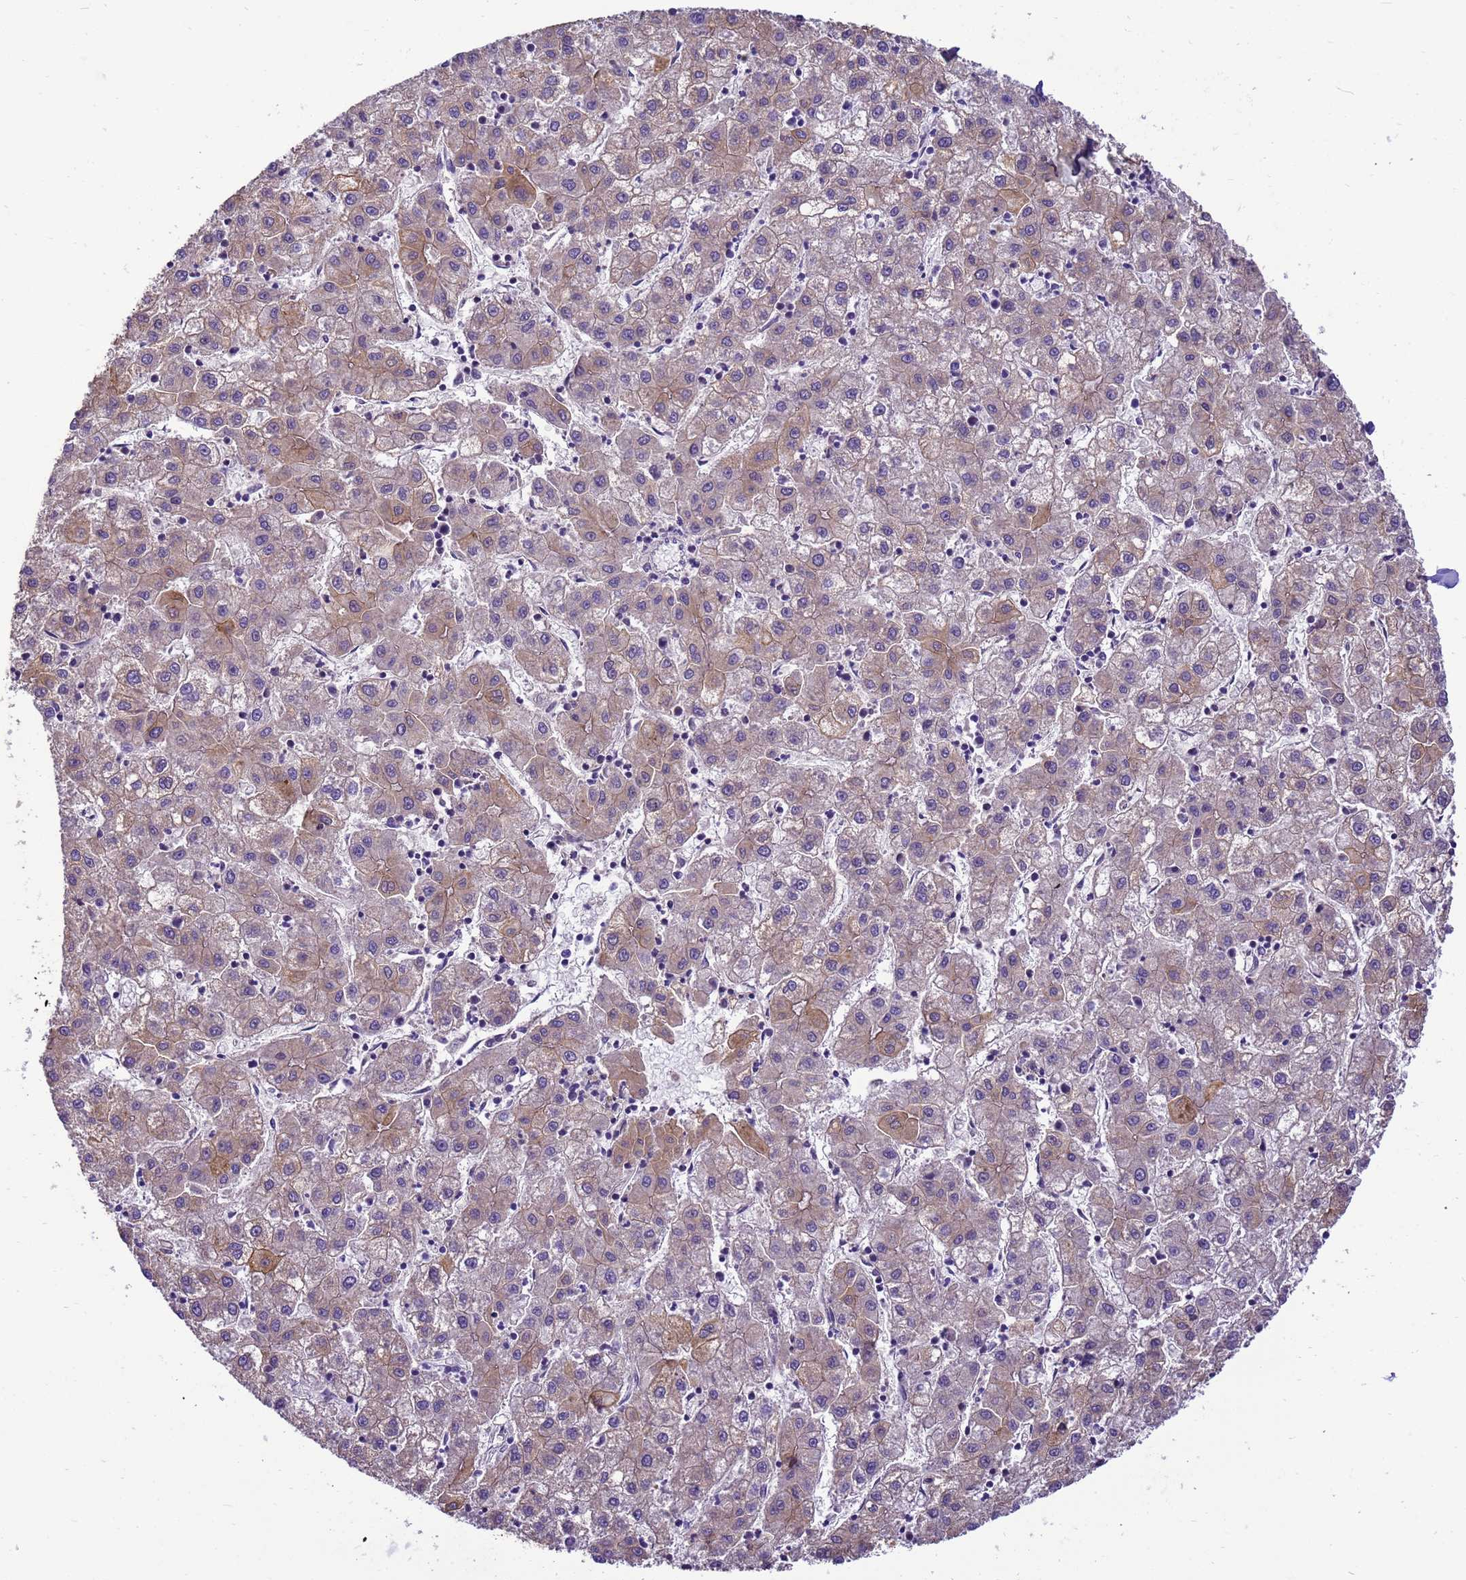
{"staining": {"intensity": "weak", "quantity": "25%-75%", "location": "cytoplasmic/membranous"}, "tissue": "liver cancer", "cell_type": "Tumor cells", "image_type": "cancer", "snomed": [{"axis": "morphology", "description": "Carcinoma, Hepatocellular, NOS"}, {"axis": "topography", "description": "Liver"}], "caption": "Tumor cells show low levels of weak cytoplasmic/membranous positivity in approximately 25%-75% of cells in liver cancer (hepatocellular carcinoma).", "gene": "PIEZO2", "patient": {"sex": "male", "age": 72}}